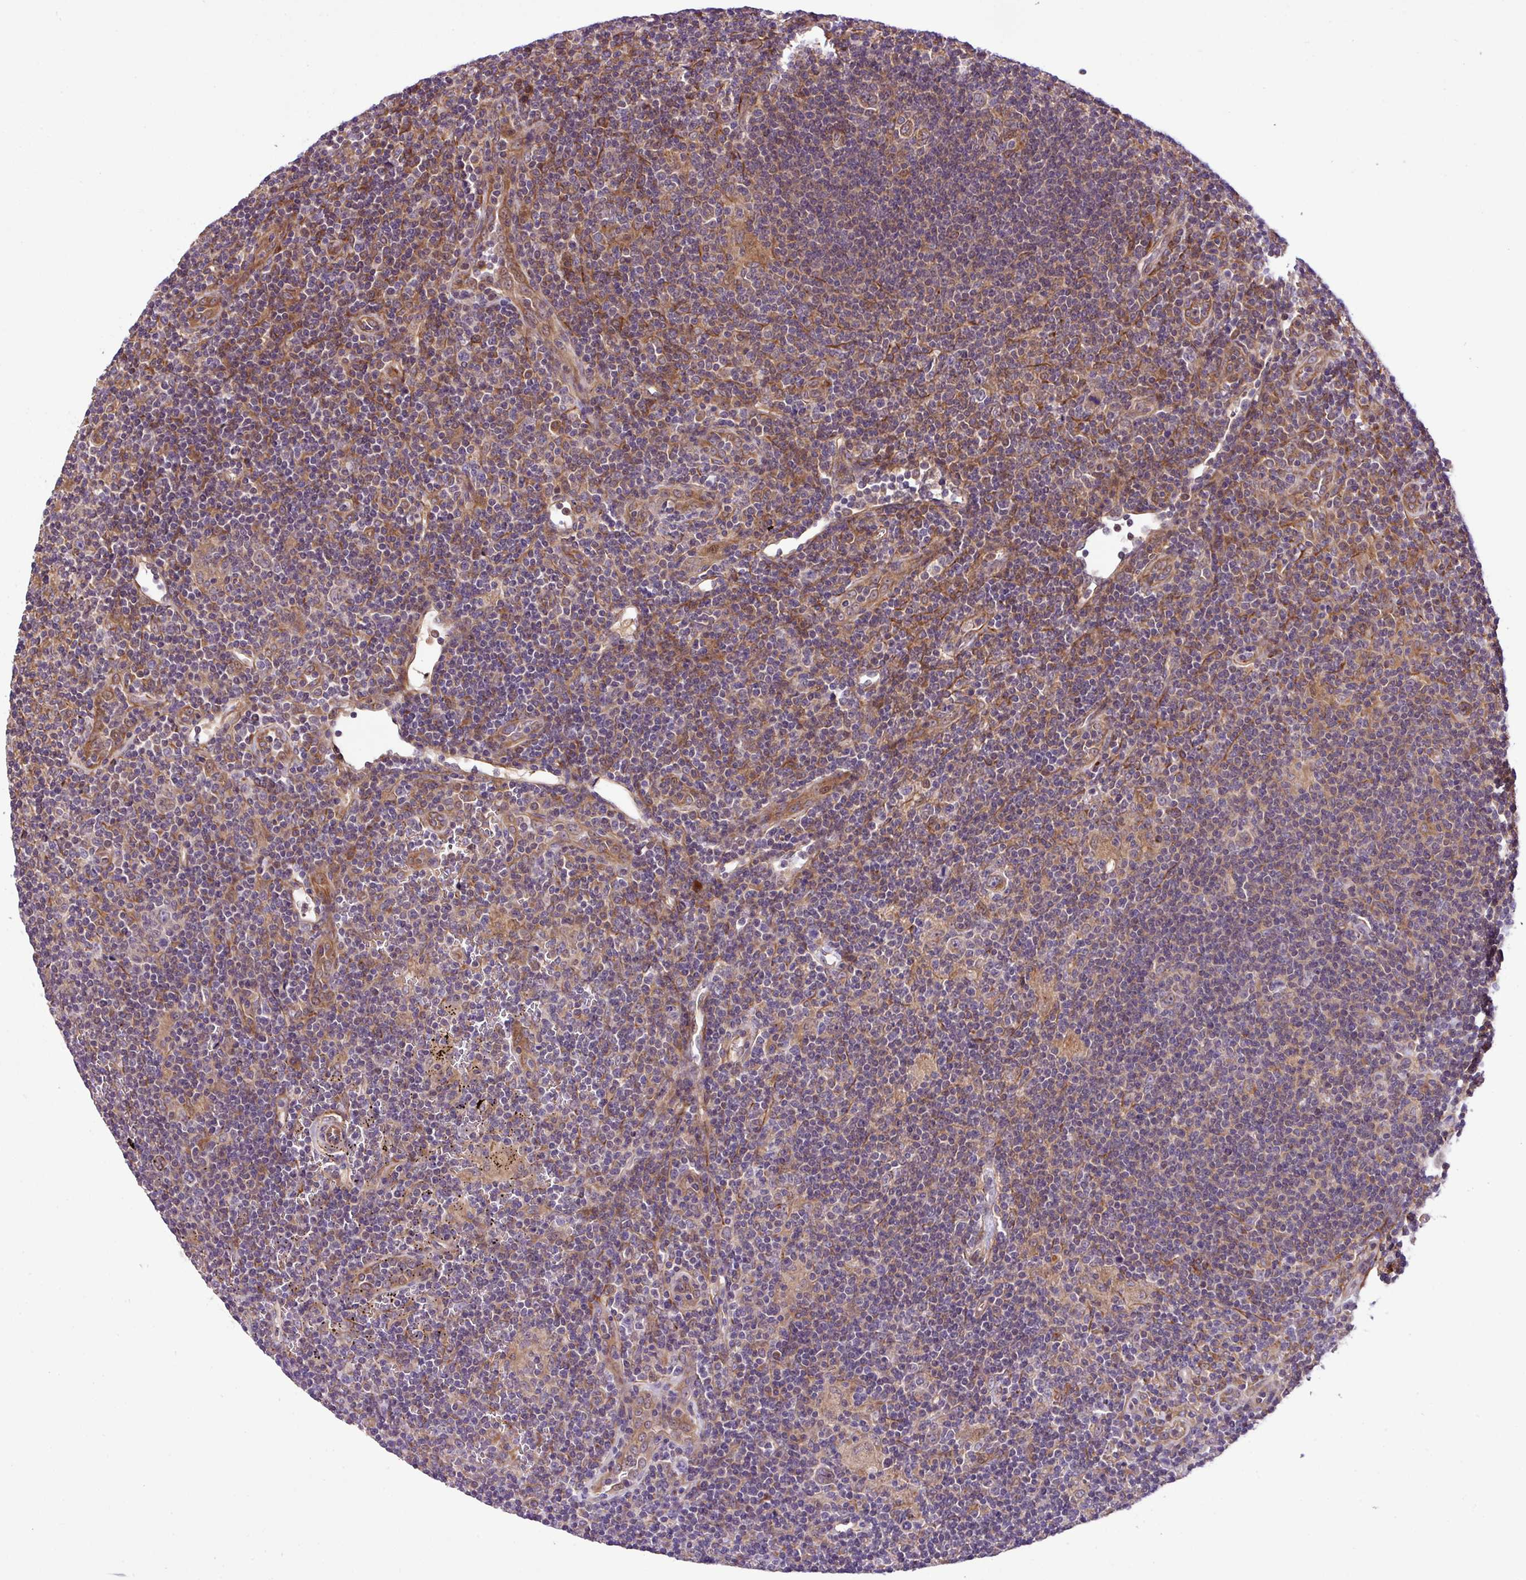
{"staining": {"intensity": "moderate", "quantity": "25%-75%", "location": "cytoplasmic/membranous"}, "tissue": "lymphoma", "cell_type": "Tumor cells", "image_type": "cancer", "snomed": [{"axis": "morphology", "description": "Hodgkin's disease, NOS"}, {"axis": "topography", "description": "Lymph node"}], "caption": "Immunohistochemistry of human Hodgkin's disease exhibits medium levels of moderate cytoplasmic/membranous staining in about 25%-75% of tumor cells. (brown staining indicates protein expression, while blue staining denotes nuclei).", "gene": "DLGAP4", "patient": {"sex": "female", "age": 57}}